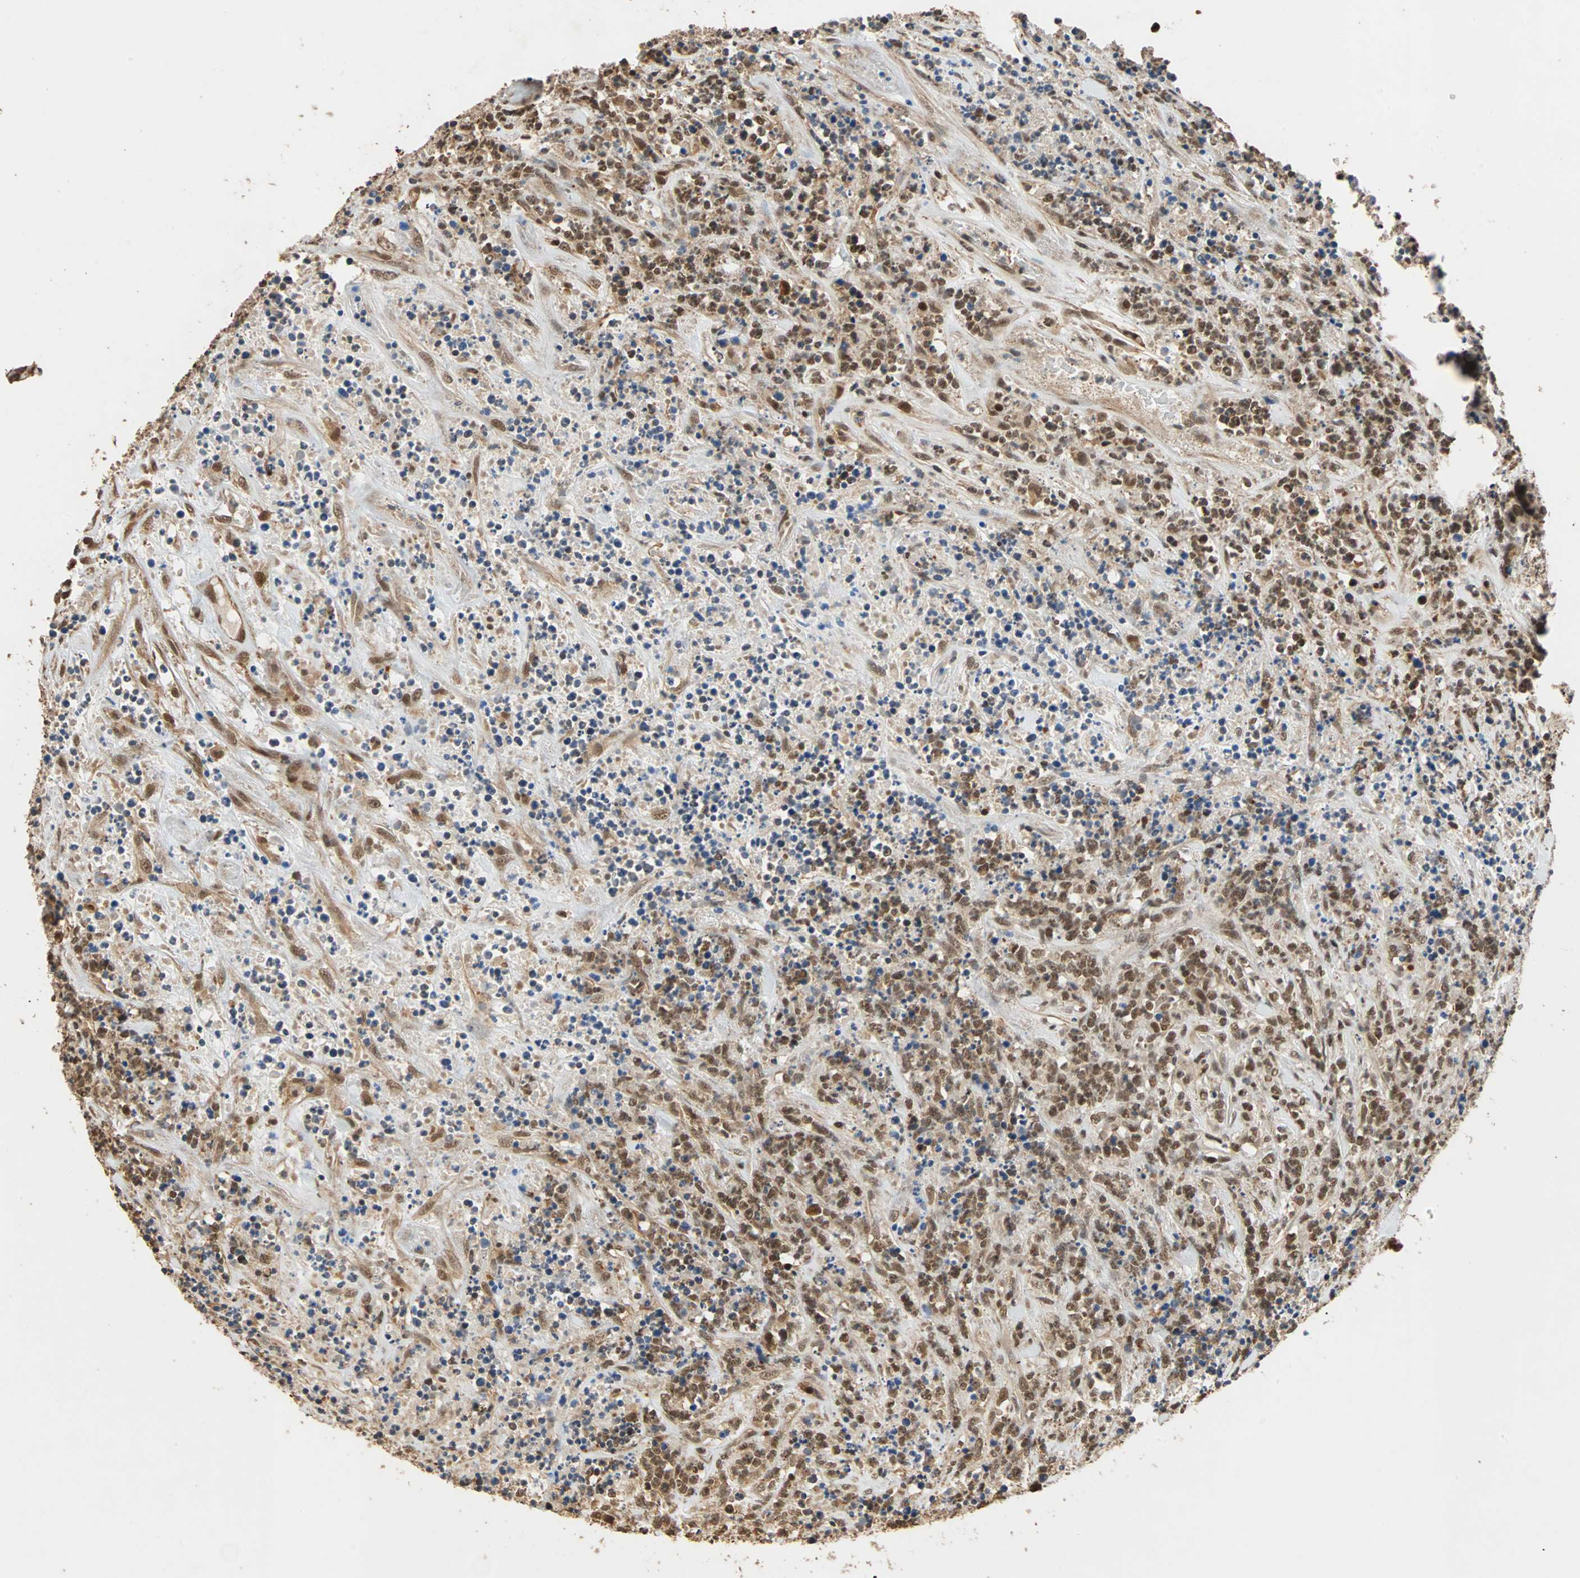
{"staining": {"intensity": "moderate", "quantity": ">75%", "location": "cytoplasmic/membranous,nuclear"}, "tissue": "lymphoma", "cell_type": "Tumor cells", "image_type": "cancer", "snomed": [{"axis": "morphology", "description": "Malignant lymphoma, non-Hodgkin's type, High grade"}, {"axis": "topography", "description": "Soft tissue"}], "caption": "High-magnification brightfield microscopy of lymphoma stained with DAB (brown) and counterstained with hematoxylin (blue). tumor cells exhibit moderate cytoplasmic/membranous and nuclear expression is appreciated in approximately>75% of cells.", "gene": "CDC5L", "patient": {"sex": "male", "age": 18}}